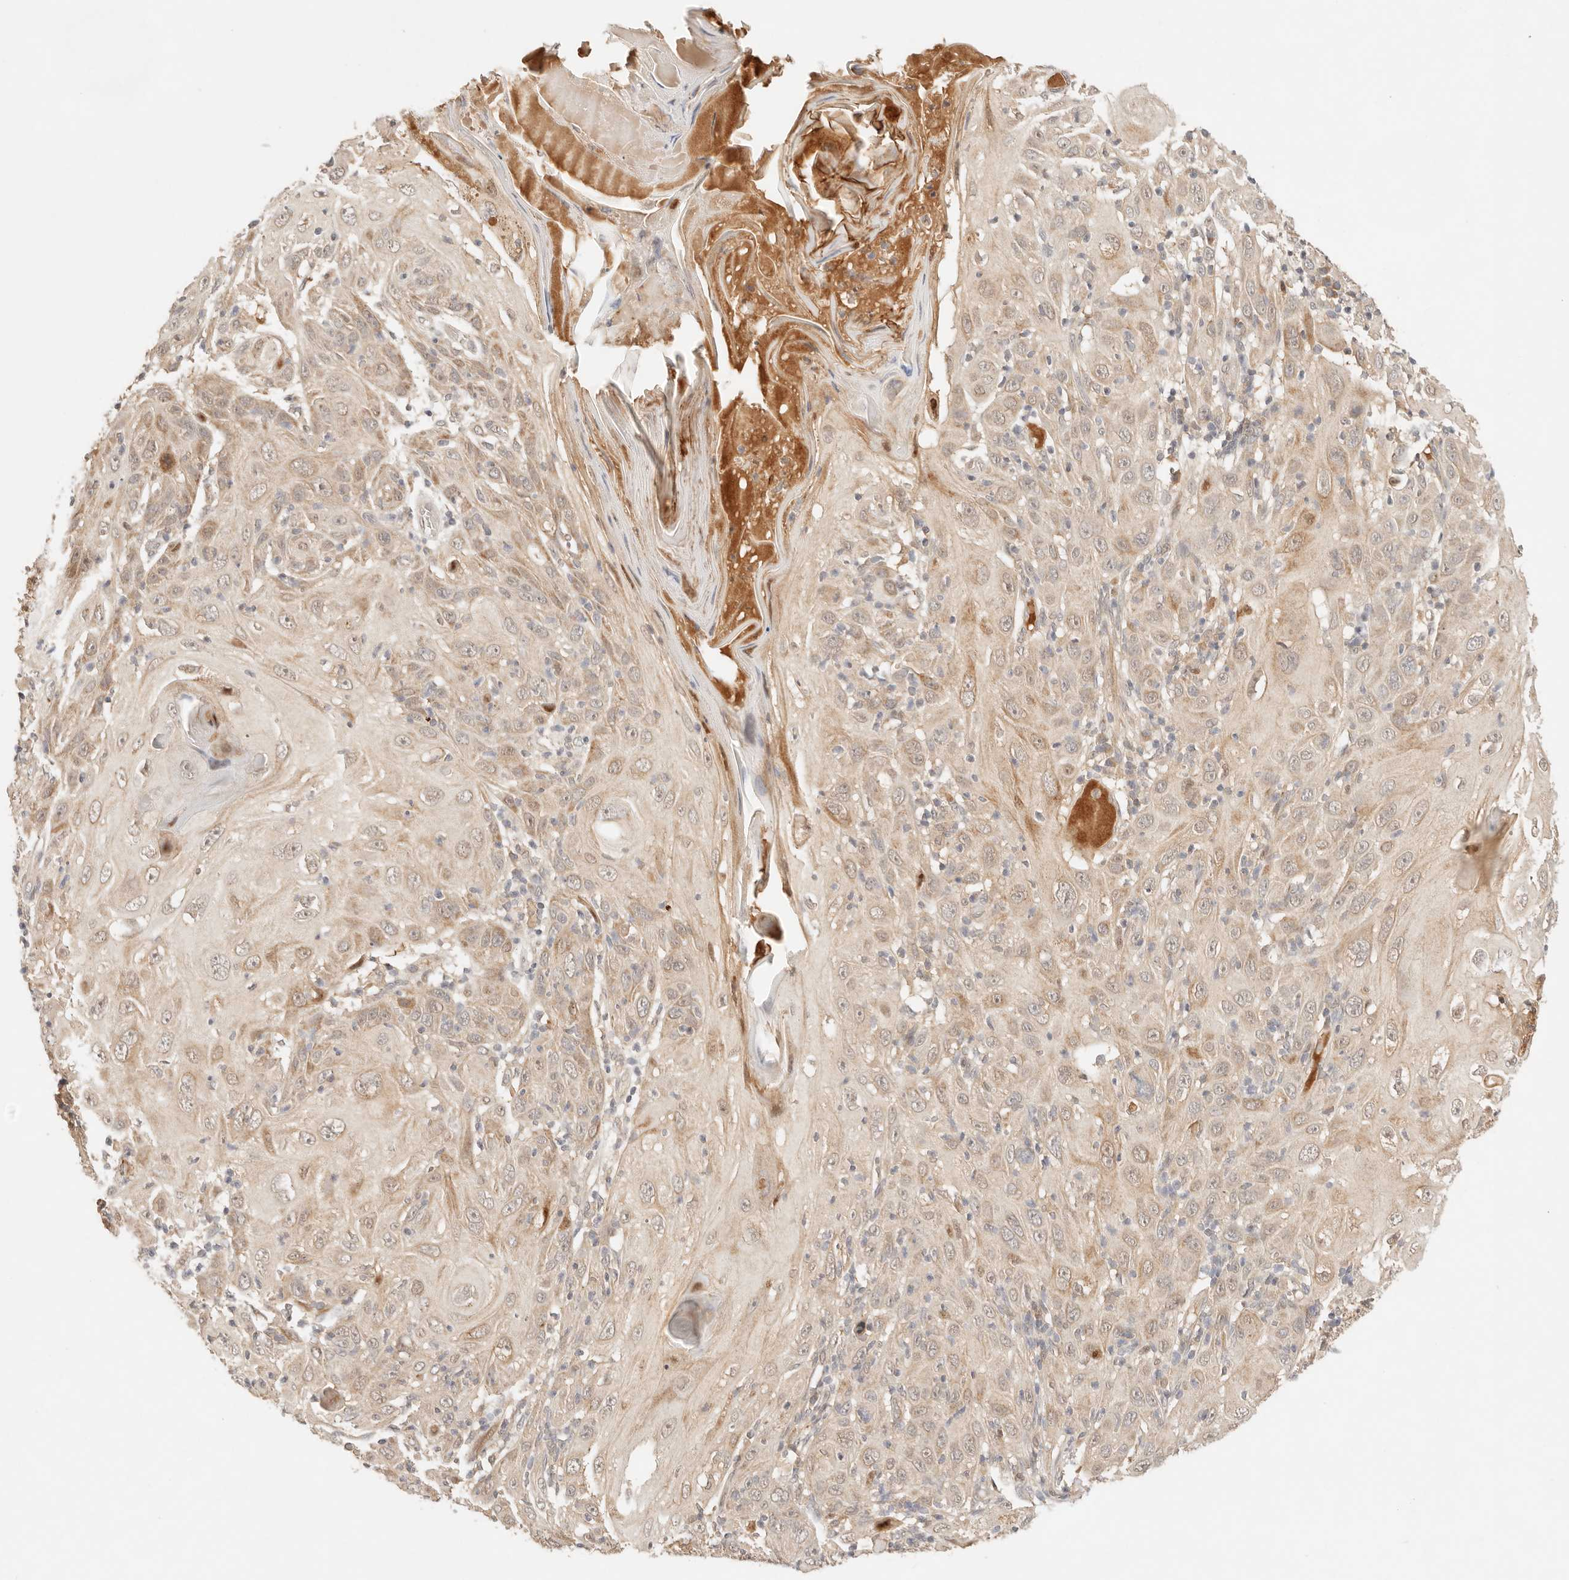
{"staining": {"intensity": "weak", "quantity": ">75%", "location": "cytoplasmic/membranous"}, "tissue": "skin cancer", "cell_type": "Tumor cells", "image_type": "cancer", "snomed": [{"axis": "morphology", "description": "Squamous cell carcinoma, NOS"}, {"axis": "topography", "description": "Skin"}], "caption": "This is an image of immunohistochemistry (IHC) staining of squamous cell carcinoma (skin), which shows weak expression in the cytoplasmic/membranous of tumor cells.", "gene": "PHLDA3", "patient": {"sex": "female", "age": 88}}